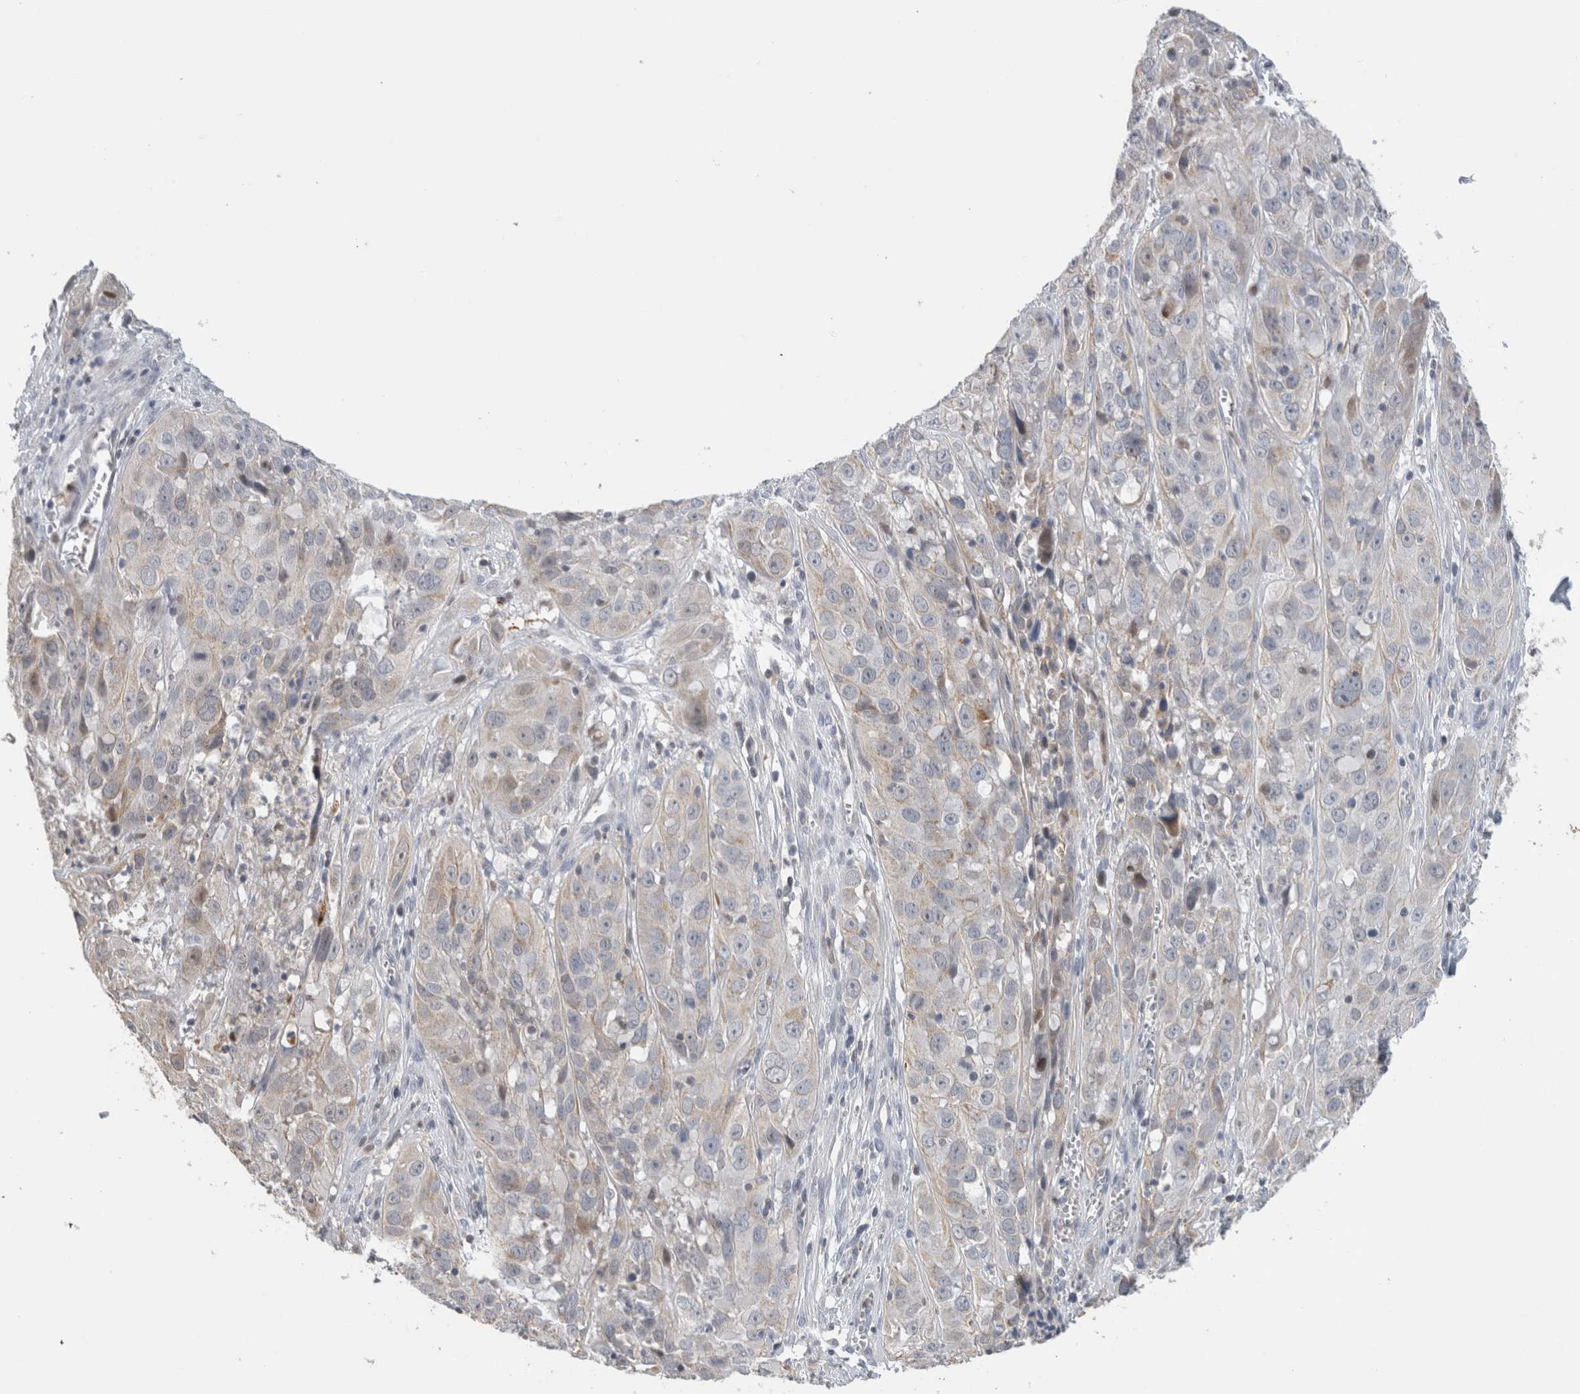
{"staining": {"intensity": "weak", "quantity": "<25%", "location": "cytoplasmic/membranous"}, "tissue": "cervical cancer", "cell_type": "Tumor cells", "image_type": "cancer", "snomed": [{"axis": "morphology", "description": "Squamous cell carcinoma, NOS"}, {"axis": "topography", "description": "Cervix"}], "caption": "IHC image of neoplastic tissue: squamous cell carcinoma (cervical) stained with DAB exhibits no significant protein staining in tumor cells.", "gene": "AGMAT", "patient": {"sex": "female", "age": 32}}